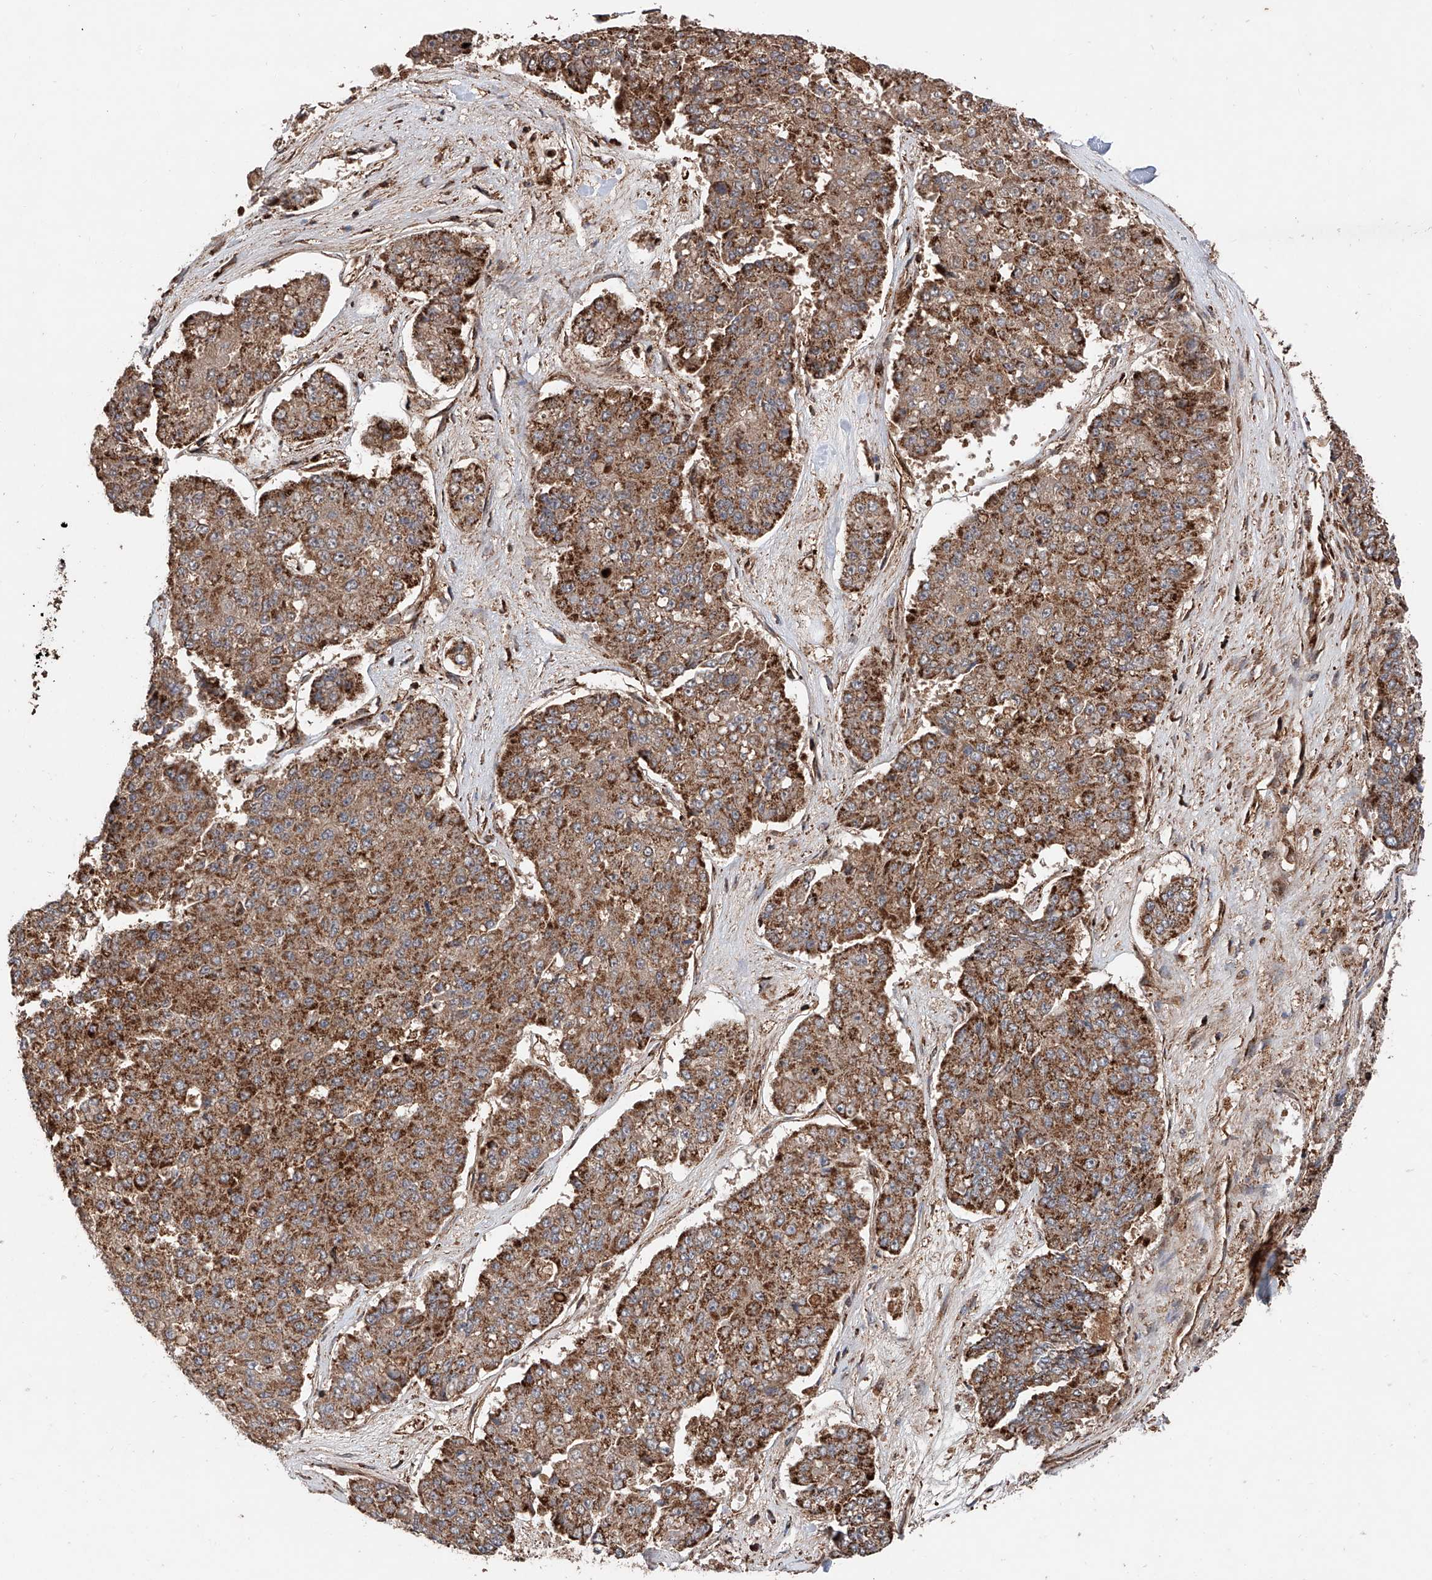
{"staining": {"intensity": "strong", "quantity": ">75%", "location": "cytoplasmic/membranous"}, "tissue": "pancreatic cancer", "cell_type": "Tumor cells", "image_type": "cancer", "snomed": [{"axis": "morphology", "description": "Adenocarcinoma, NOS"}, {"axis": "topography", "description": "Pancreas"}], "caption": "The immunohistochemical stain labels strong cytoplasmic/membranous expression in tumor cells of pancreatic cancer tissue.", "gene": "PISD", "patient": {"sex": "male", "age": 50}}